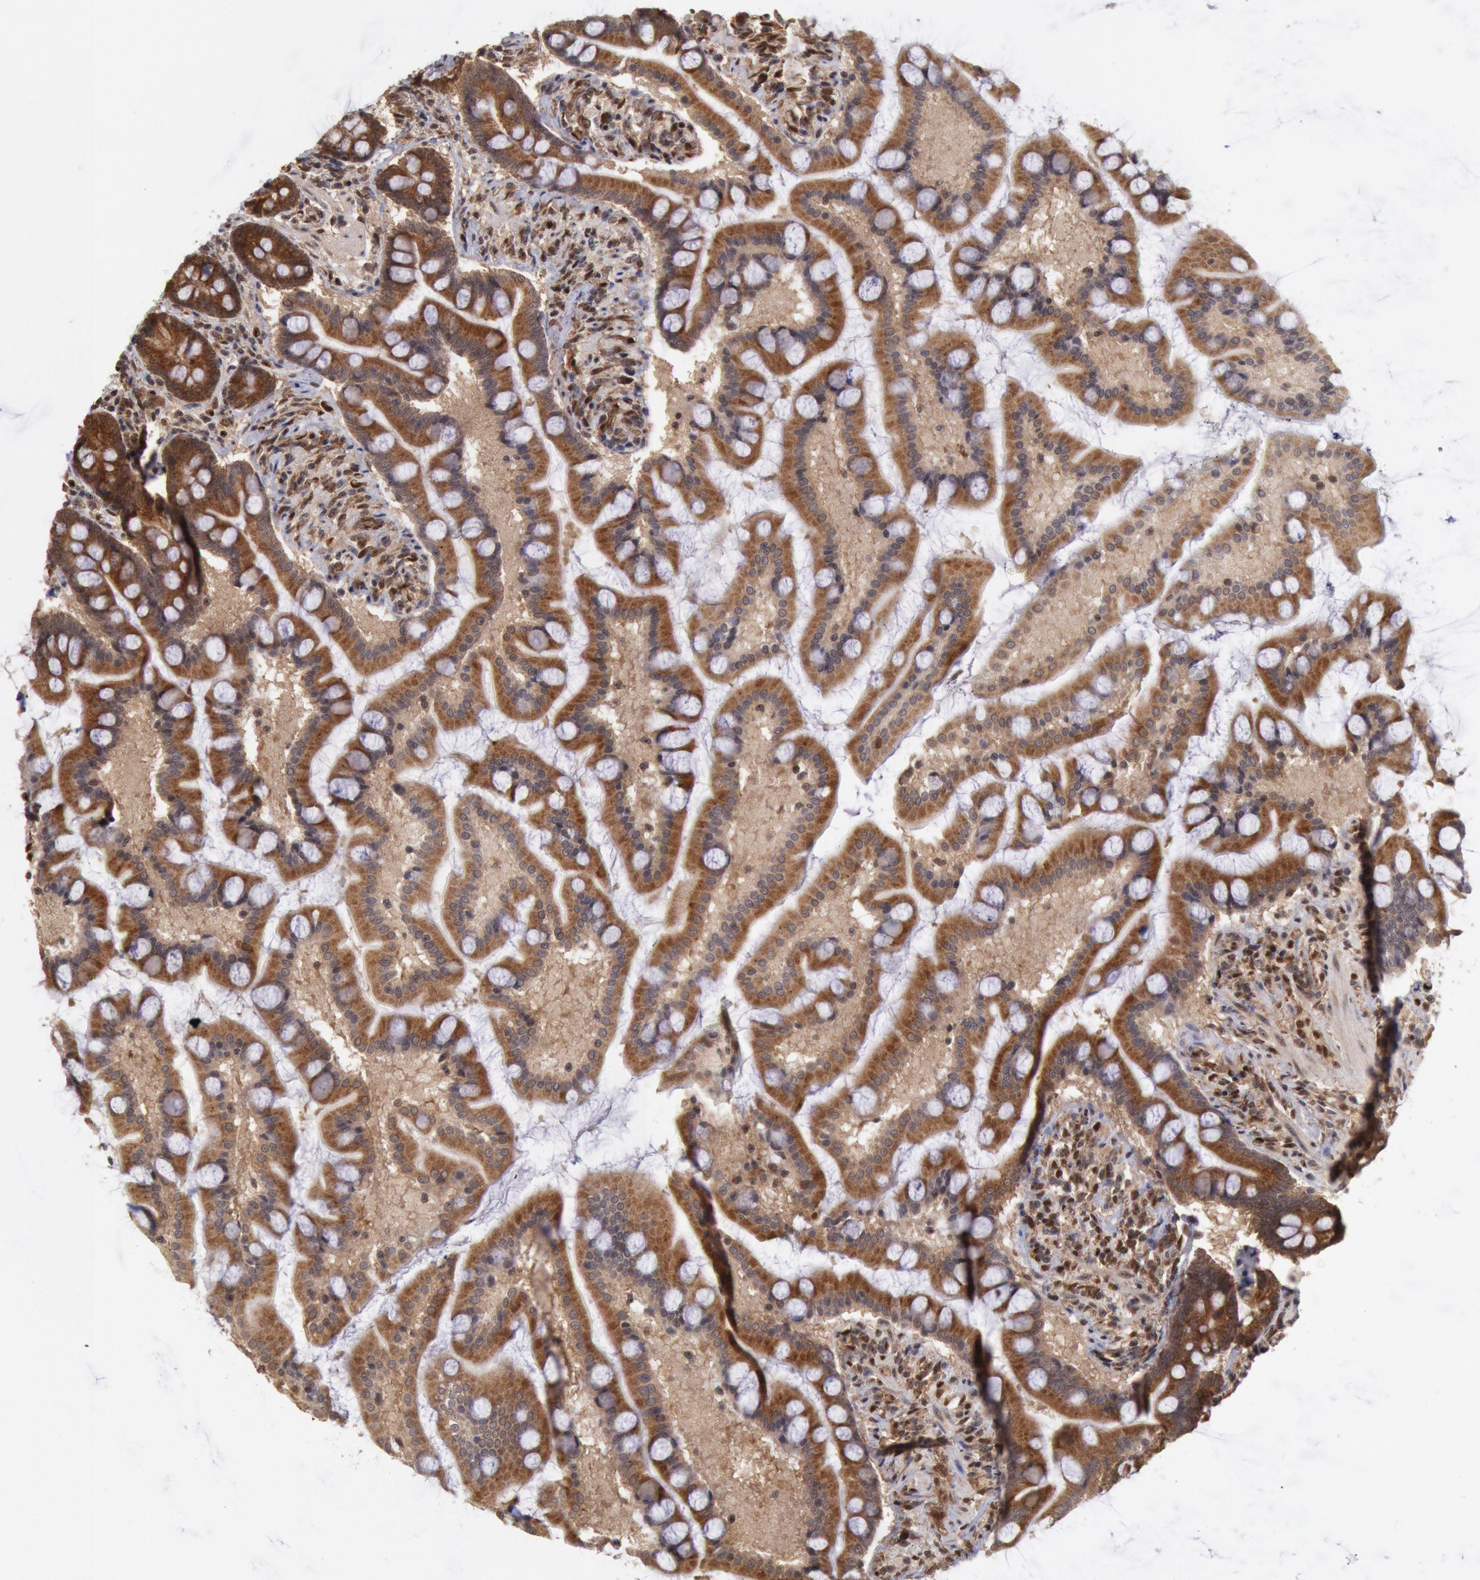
{"staining": {"intensity": "moderate", "quantity": ">75%", "location": "cytoplasmic/membranous"}, "tissue": "small intestine", "cell_type": "Glandular cells", "image_type": "normal", "snomed": [{"axis": "morphology", "description": "Normal tissue, NOS"}, {"axis": "topography", "description": "Small intestine"}], "caption": "Human small intestine stained for a protein (brown) exhibits moderate cytoplasmic/membranous positive positivity in about >75% of glandular cells.", "gene": "STX17", "patient": {"sex": "male", "age": 41}}